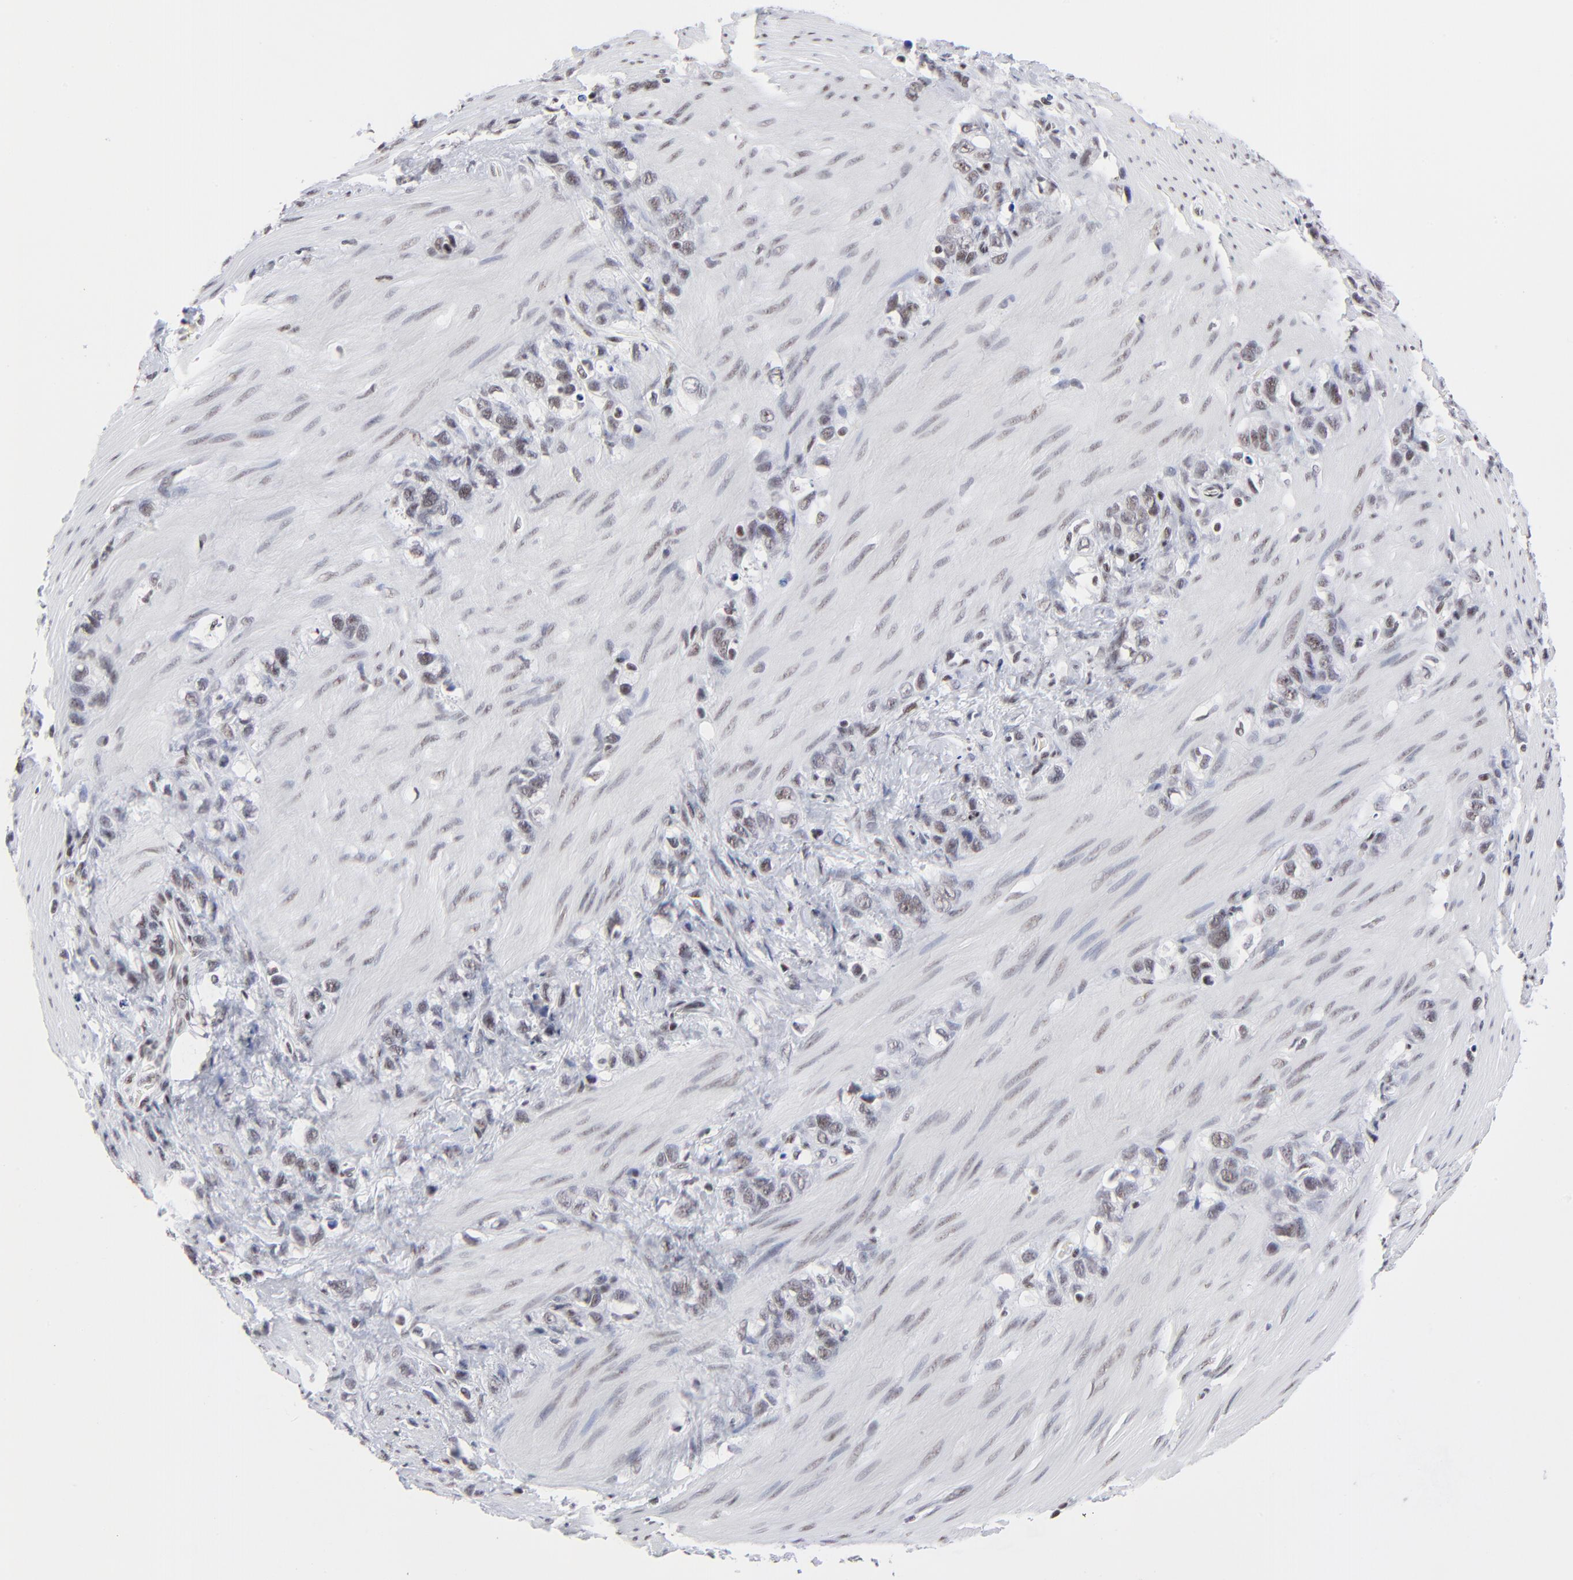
{"staining": {"intensity": "weak", "quantity": ">75%", "location": "nuclear"}, "tissue": "stomach cancer", "cell_type": "Tumor cells", "image_type": "cancer", "snomed": [{"axis": "morphology", "description": "Normal tissue, NOS"}, {"axis": "morphology", "description": "Adenocarcinoma, NOS"}, {"axis": "morphology", "description": "Adenocarcinoma, High grade"}, {"axis": "topography", "description": "Stomach, upper"}, {"axis": "topography", "description": "Stomach"}], "caption": "Stomach cancer (adenocarcinoma) tissue displays weak nuclear positivity in approximately >75% of tumor cells, visualized by immunohistochemistry.", "gene": "SP2", "patient": {"sex": "female", "age": 65}}